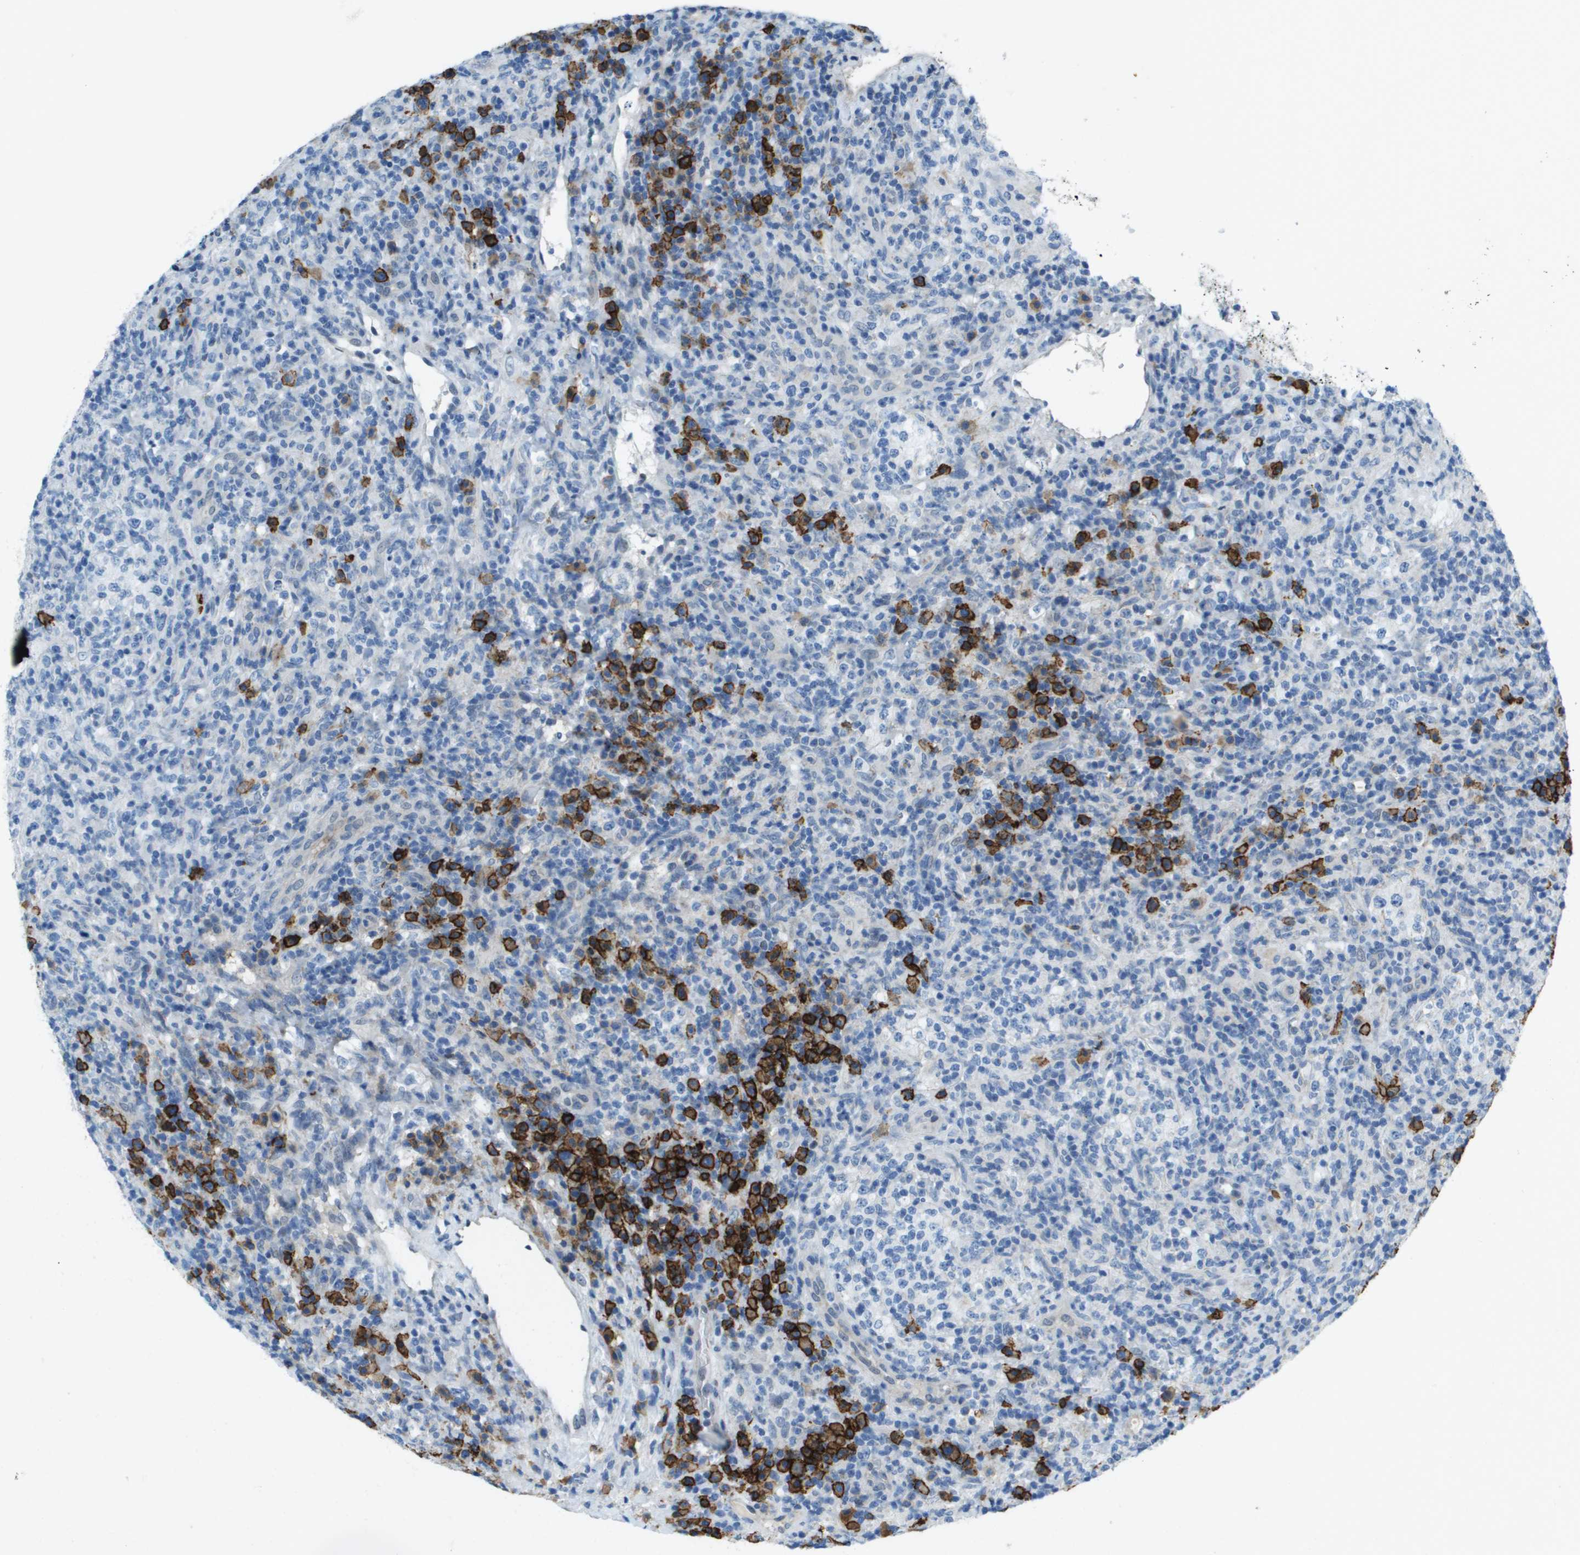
{"staining": {"intensity": "negative", "quantity": "none", "location": "none"}, "tissue": "lymphoma", "cell_type": "Tumor cells", "image_type": "cancer", "snomed": [{"axis": "morphology", "description": "Malignant lymphoma, non-Hodgkin's type, High grade"}, {"axis": "topography", "description": "Lymph node"}], "caption": "Immunohistochemical staining of human lymphoma shows no significant staining in tumor cells.", "gene": "SDC1", "patient": {"sex": "female", "age": 76}}